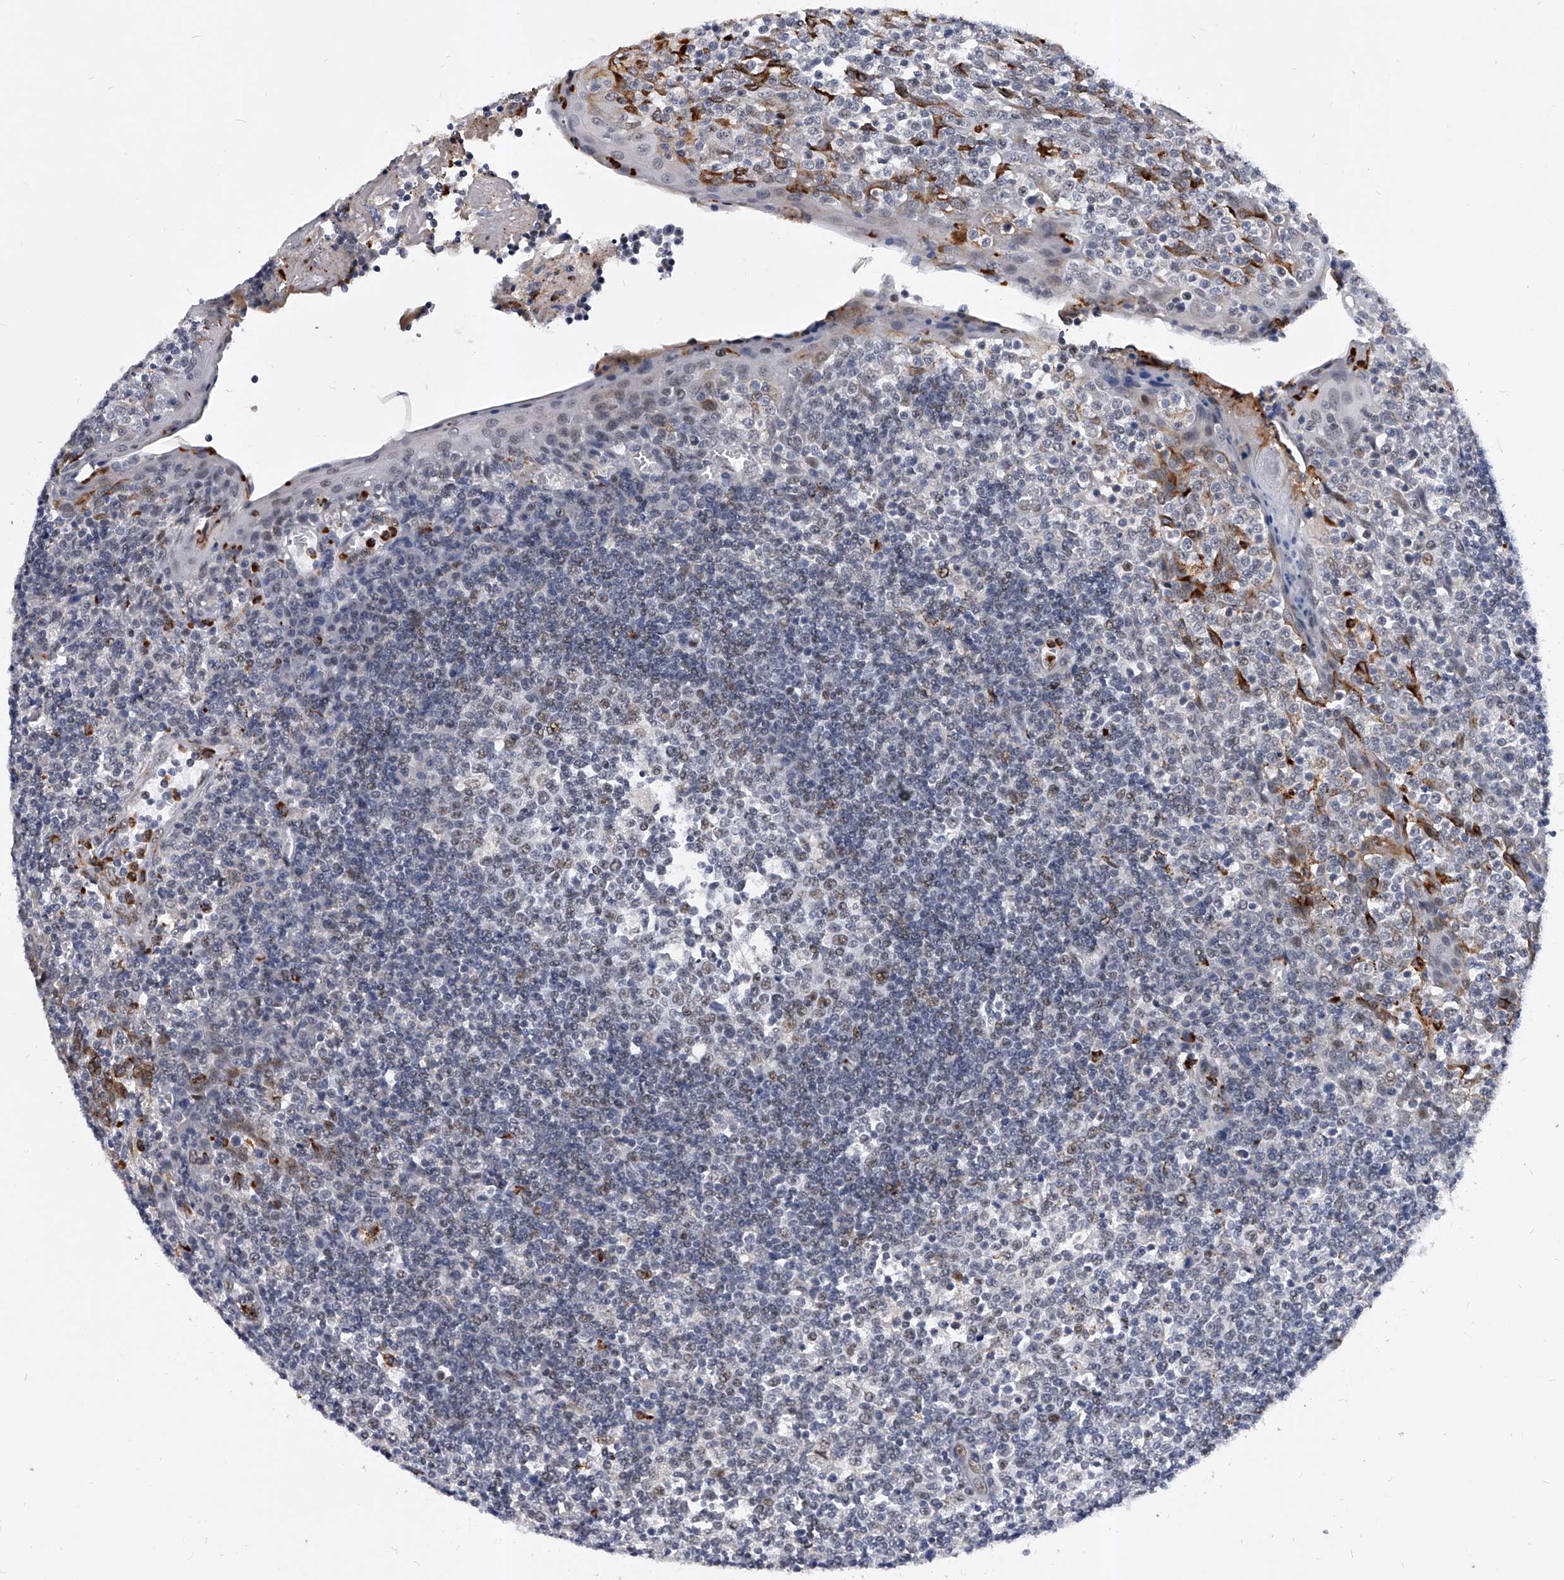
{"staining": {"intensity": "moderate", "quantity": "<25%", "location": "nuclear"}, "tissue": "tonsil", "cell_type": "Germinal center cells", "image_type": "normal", "snomed": [{"axis": "morphology", "description": "Normal tissue, NOS"}, {"axis": "topography", "description": "Tonsil"}], "caption": "IHC micrograph of unremarkable tonsil: human tonsil stained using immunohistochemistry exhibits low levels of moderate protein expression localized specifically in the nuclear of germinal center cells, appearing as a nuclear brown color.", "gene": "TESK2", "patient": {"sex": "female", "age": 19}}